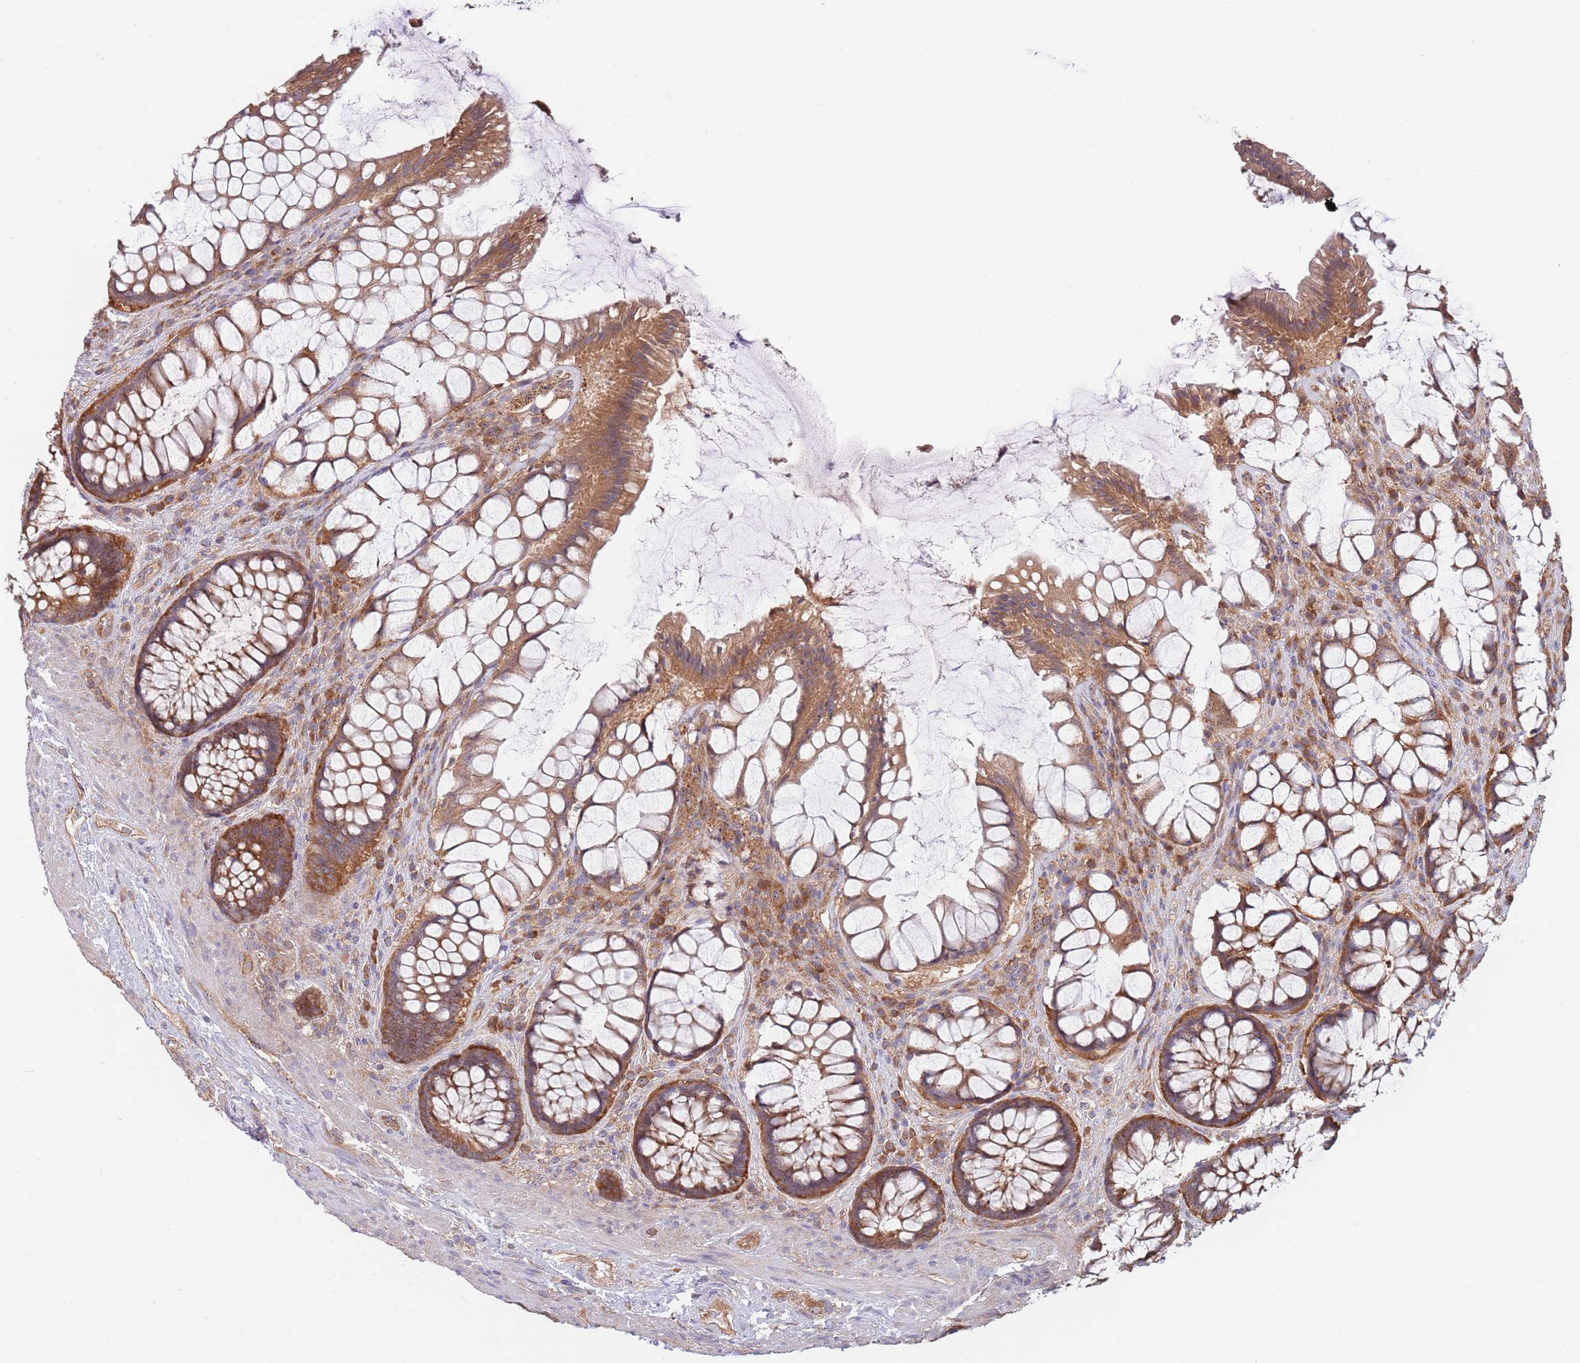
{"staining": {"intensity": "strong", "quantity": ">75%", "location": "cytoplasmic/membranous"}, "tissue": "rectum", "cell_type": "Glandular cells", "image_type": "normal", "snomed": [{"axis": "morphology", "description": "Normal tissue, NOS"}, {"axis": "topography", "description": "Rectum"}], "caption": "A micrograph of rectum stained for a protein reveals strong cytoplasmic/membranous brown staining in glandular cells. (IHC, brightfield microscopy, high magnification).", "gene": "EIF3F", "patient": {"sex": "female", "age": 58}}